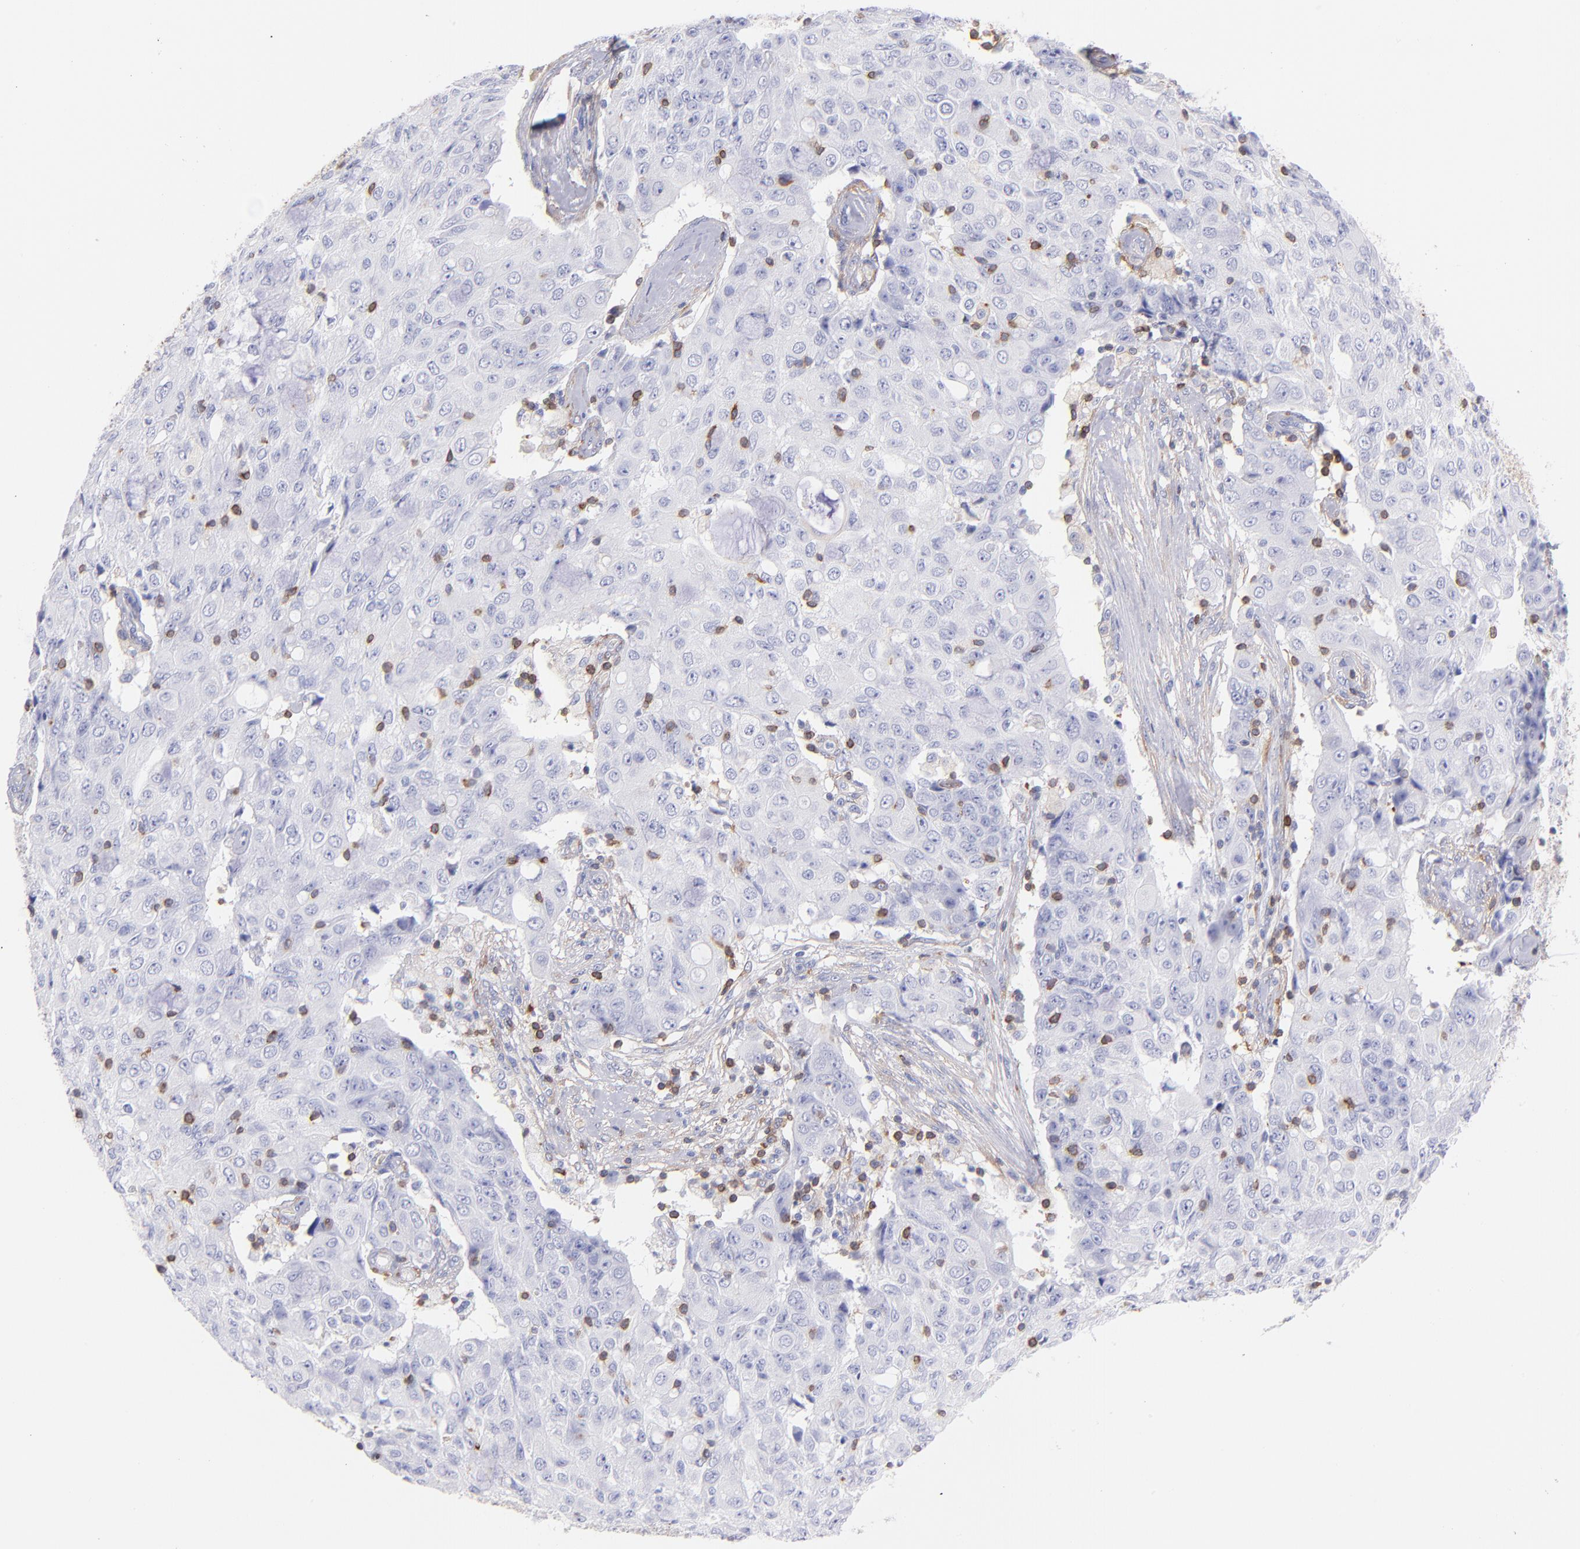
{"staining": {"intensity": "negative", "quantity": "none", "location": "none"}, "tissue": "ovarian cancer", "cell_type": "Tumor cells", "image_type": "cancer", "snomed": [{"axis": "morphology", "description": "Carcinoma, endometroid"}, {"axis": "topography", "description": "Ovary"}], "caption": "A micrograph of ovarian cancer stained for a protein reveals no brown staining in tumor cells.", "gene": "PRKCA", "patient": {"sex": "female", "age": 42}}